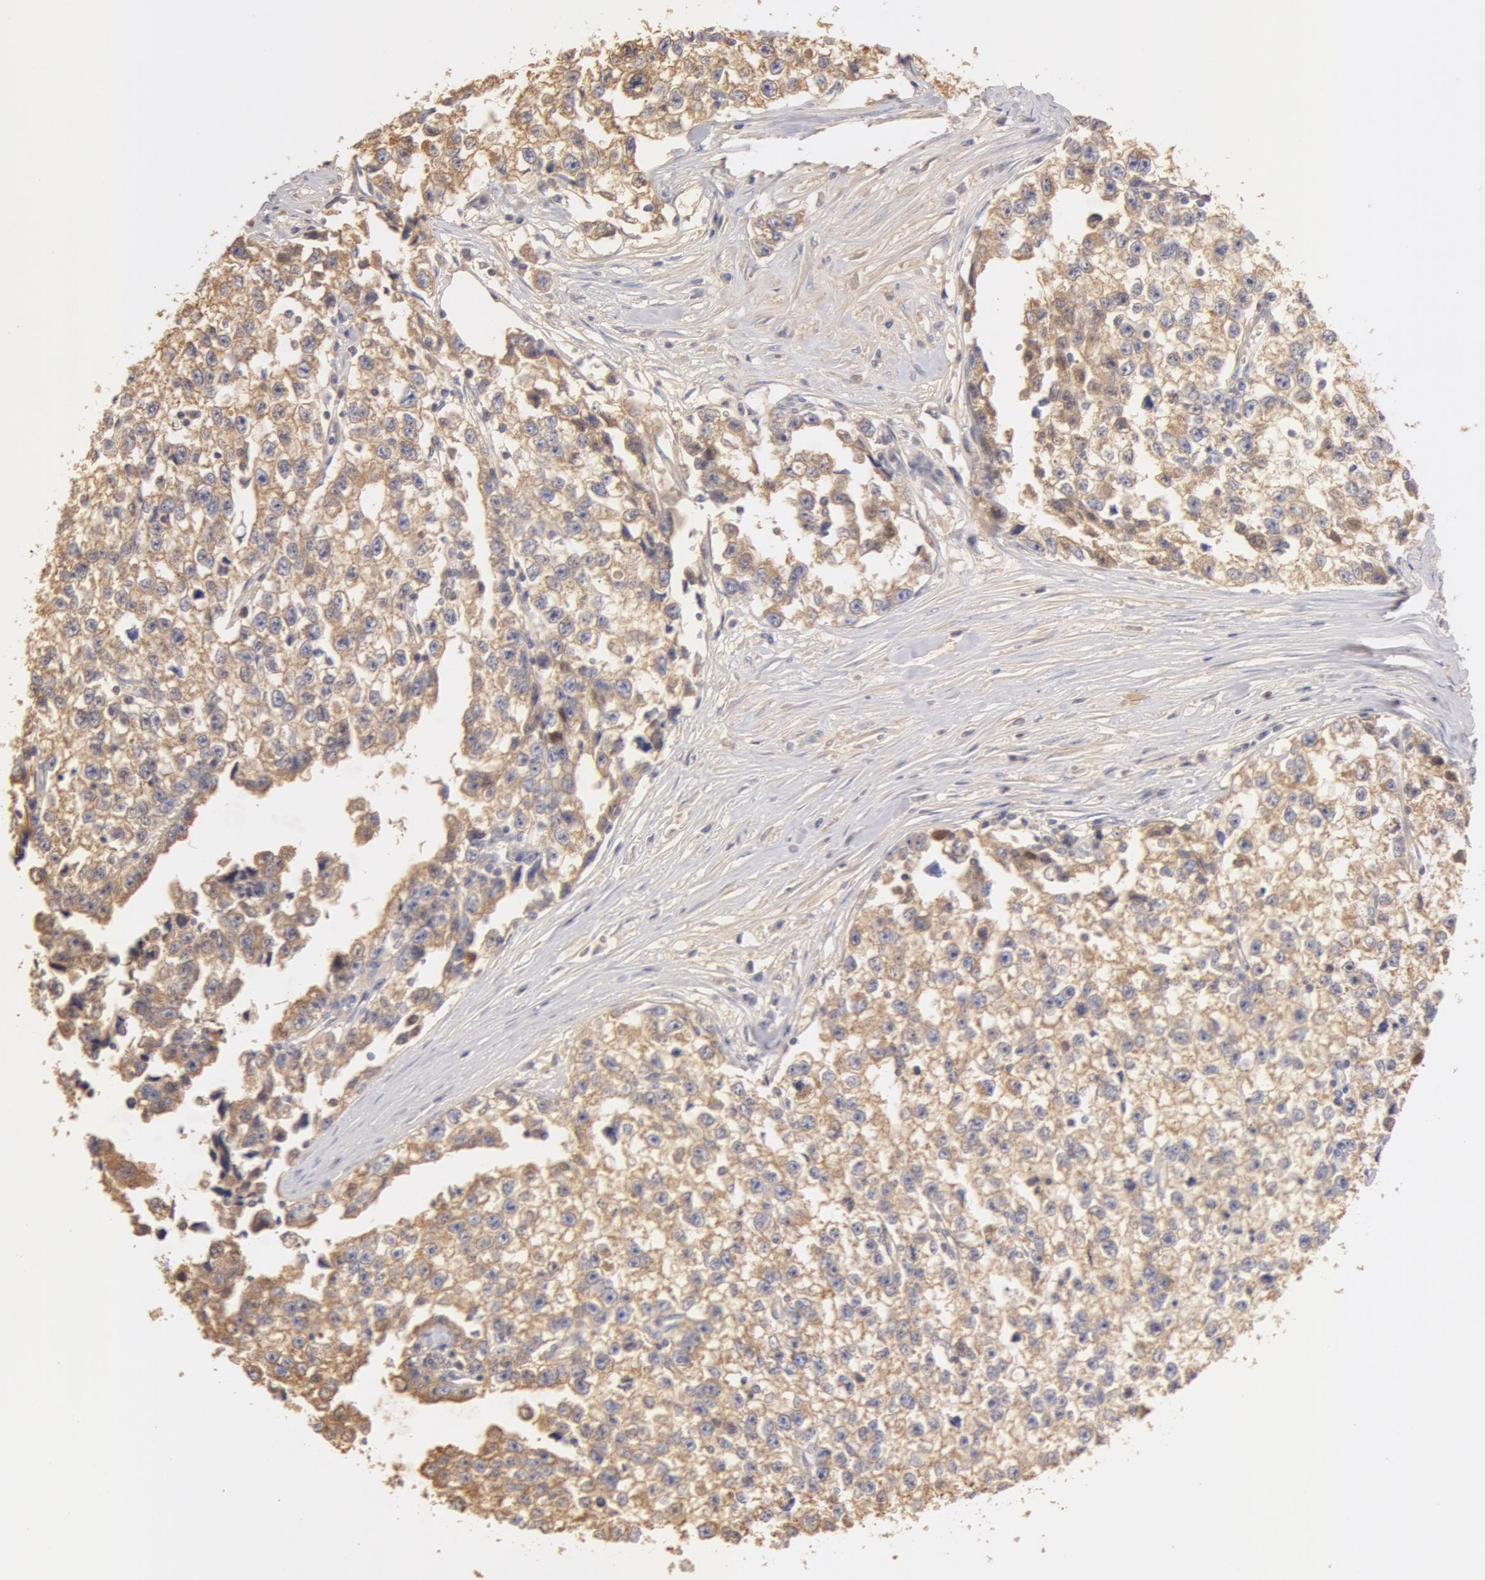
{"staining": {"intensity": "weak", "quantity": ">75%", "location": "cytoplasmic/membranous"}, "tissue": "testis cancer", "cell_type": "Tumor cells", "image_type": "cancer", "snomed": [{"axis": "morphology", "description": "Seminoma, NOS"}, {"axis": "morphology", "description": "Carcinoma, Embryonal, NOS"}, {"axis": "topography", "description": "Testis"}], "caption": "This image shows immunohistochemistry (IHC) staining of testis embryonal carcinoma, with low weak cytoplasmic/membranous staining in approximately >75% of tumor cells.", "gene": "TF", "patient": {"sex": "male", "age": 30}}